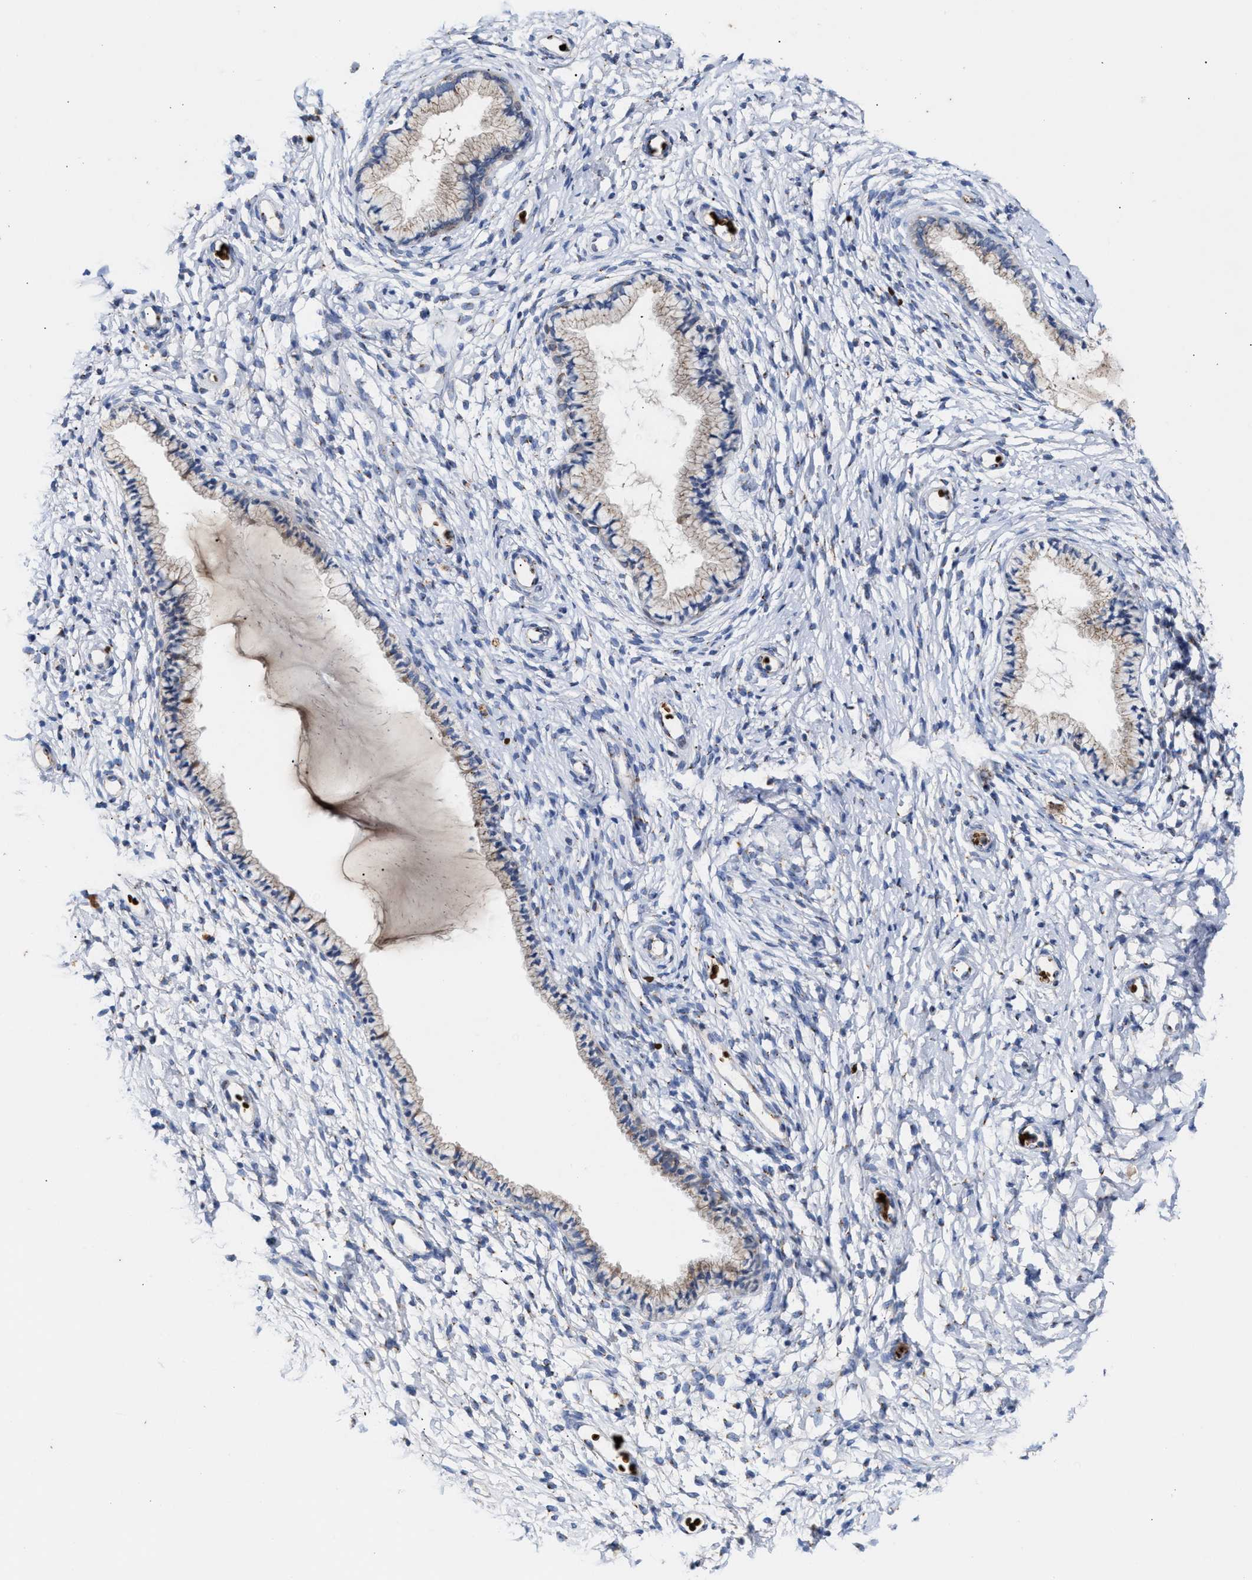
{"staining": {"intensity": "negative", "quantity": "none", "location": "none"}, "tissue": "cervix", "cell_type": "Glandular cells", "image_type": "normal", "snomed": [{"axis": "morphology", "description": "Normal tissue, NOS"}, {"axis": "topography", "description": "Cervix"}], "caption": "Immunohistochemistry image of benign cervix: human cervix stained with DAB exhibits no significant protein expression in glandular cells.", "gene": "CCL2", "patient": {"sex": "female", "age": 72}}